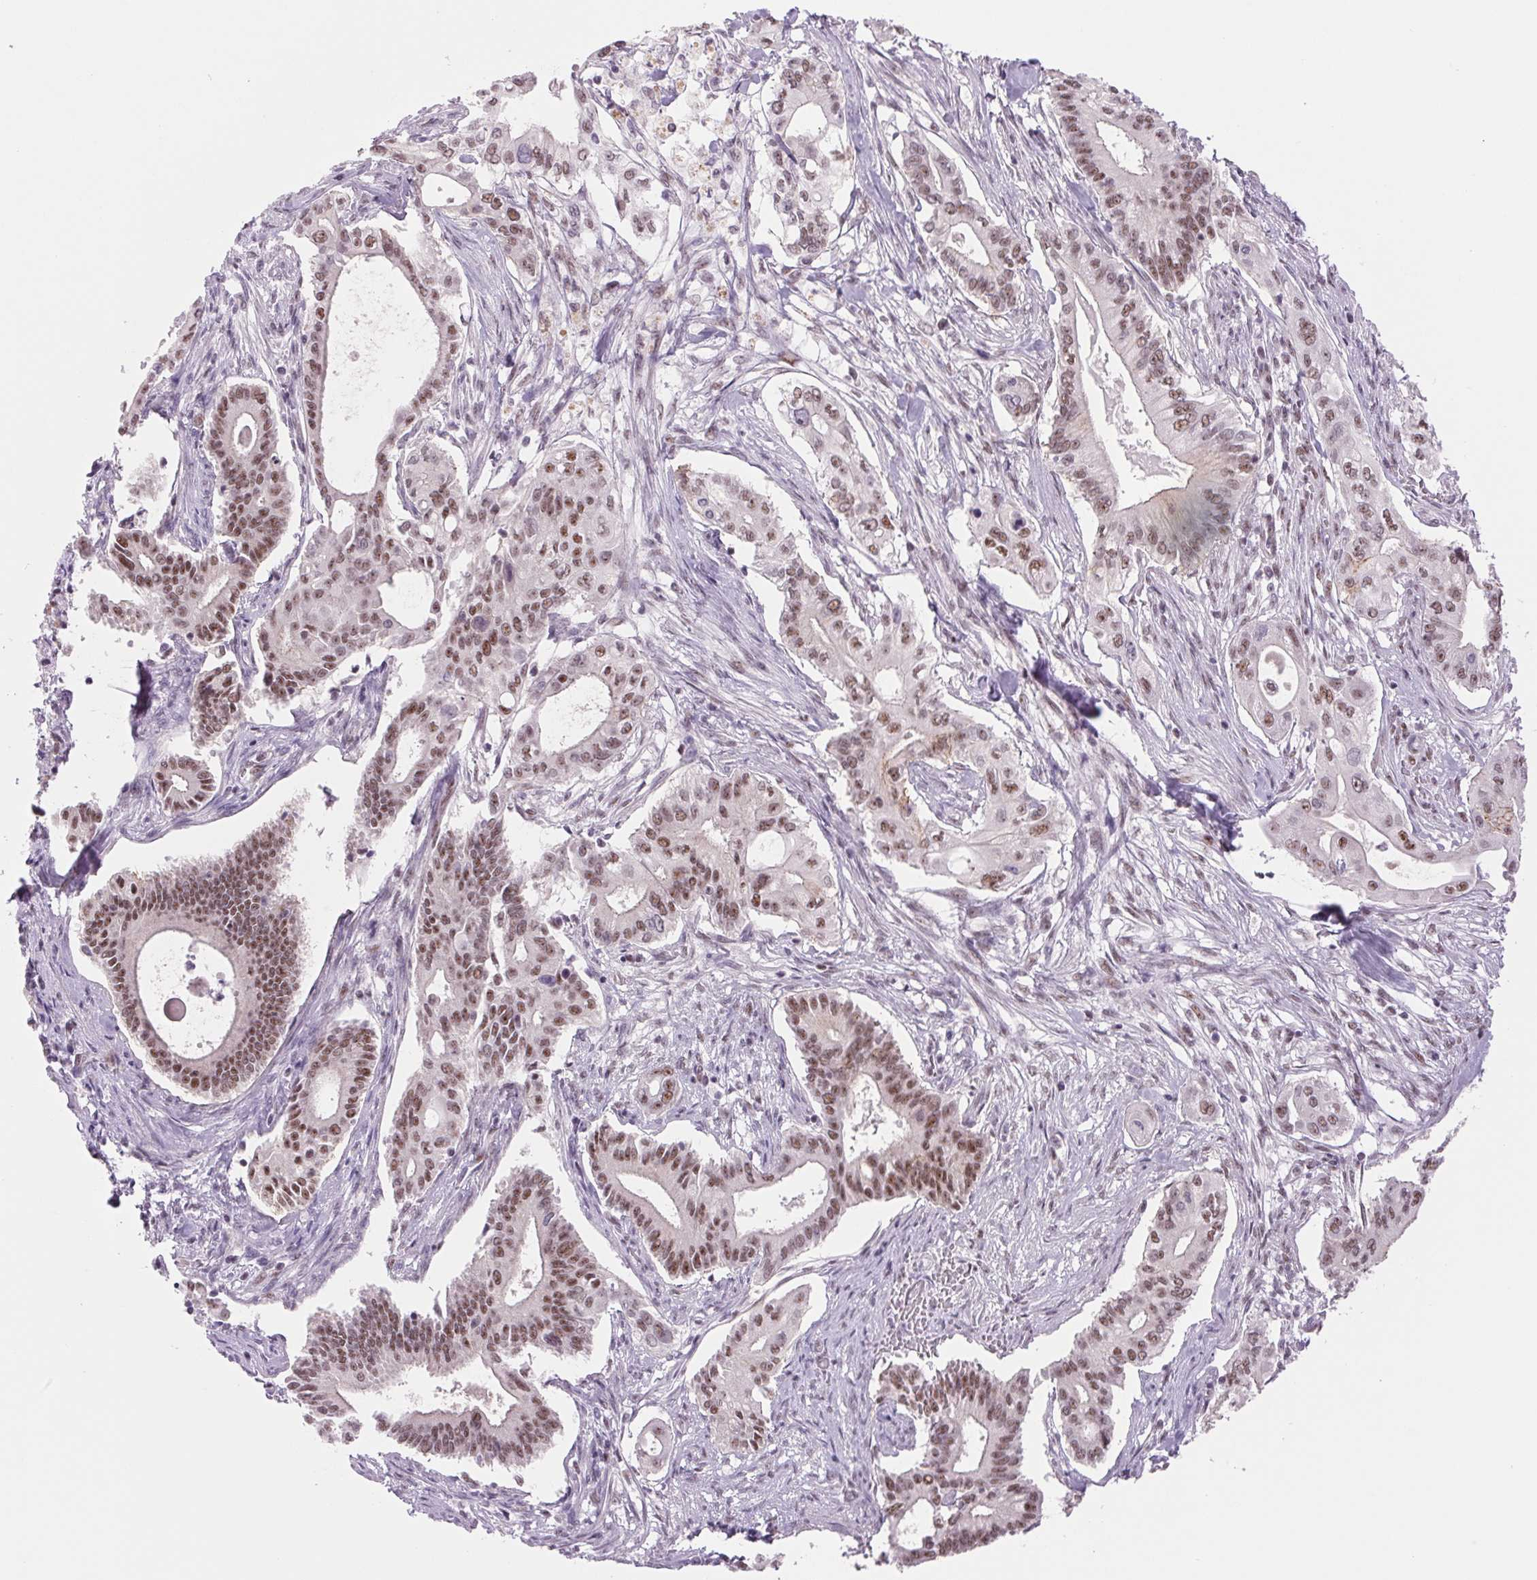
{"staining": {"intensity": "moderate", "quantity": ">75%", "location": "nuclear"}, "tissue": "pancreatic cancer", "cell_type": "Tumor cells", "image_type": "cancer", "snomed": [{"axis": "morphology", "description": "Adenocarcinoma, NOS"}, {"axis": "topography", "description": "Pancreas"}], "caption": "A medium amount of moderate nuclear expression is appreciated in approximately >75% of tumor cells in pancreatic cancer tissue. (Stains: DAB (3,3'-diaminobenzidine) in brown, nuclei in blue, Microscopy: brightfield microscopy at high magnification).", "gene": "ZC3H14", "patient": {"sex": "female", "age": 68}}